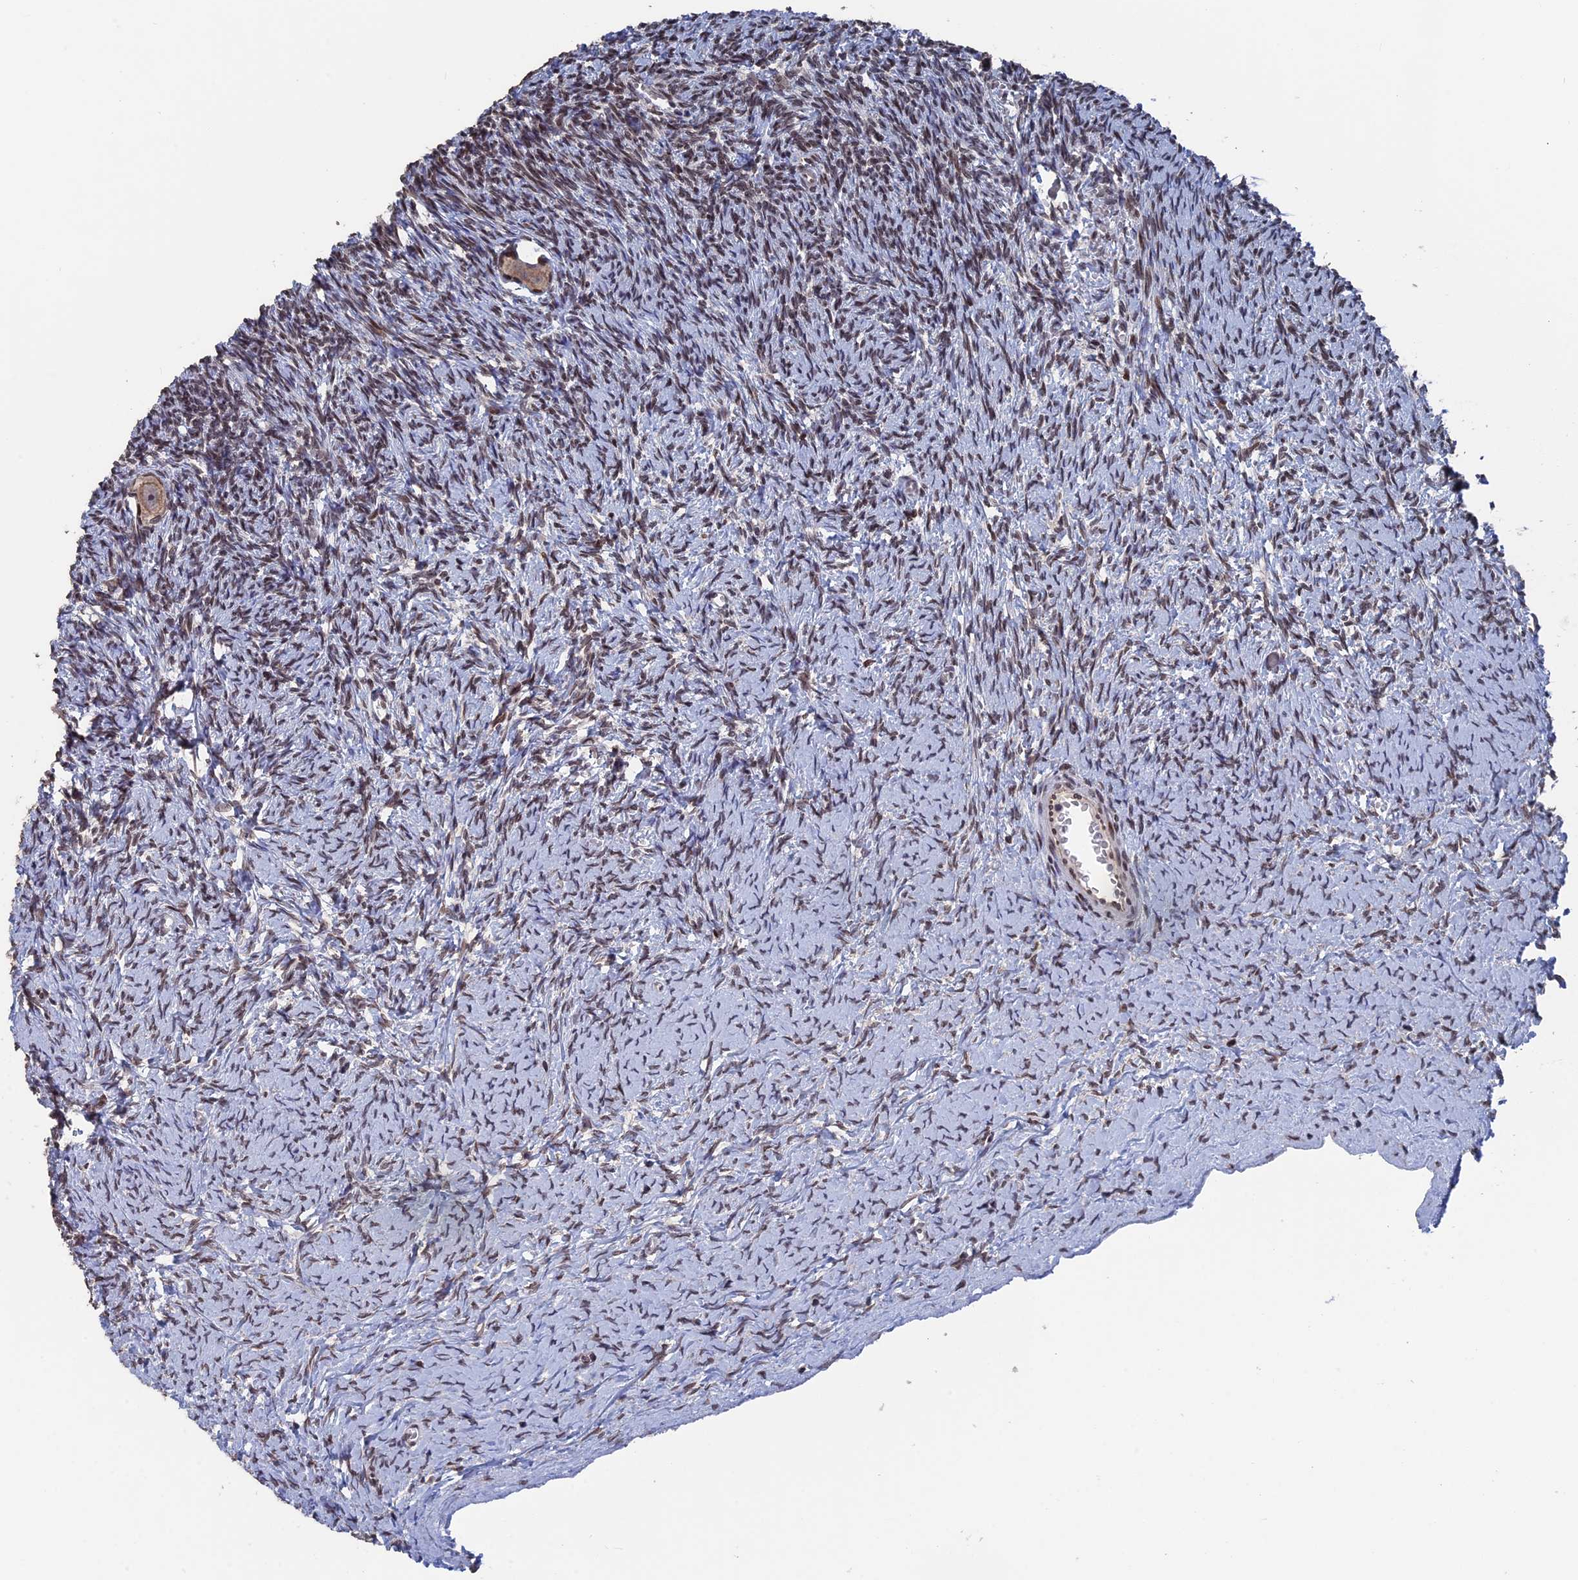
{"staining": {"intensity": "weak", "quantity": ">75%", "location": "cytoplasmic/membranous,nuclear"}, "tissue": "ovary", "cell_type": "Follicle cells", "image_type": "normal", "snomed": [{"axis": "morphology", "description": "Normal tissue, NOS"}, {"axis": "topography", "description": "Ovary"}], "caption": "IHC of unremarkable ovary reveals low levels of weak cytoplasmic/membranous,nuclear positivity in approximately >75% of follicle cells.", "gene": "NR2C2AP", "patient": {"sex": "female", "age": 39}}